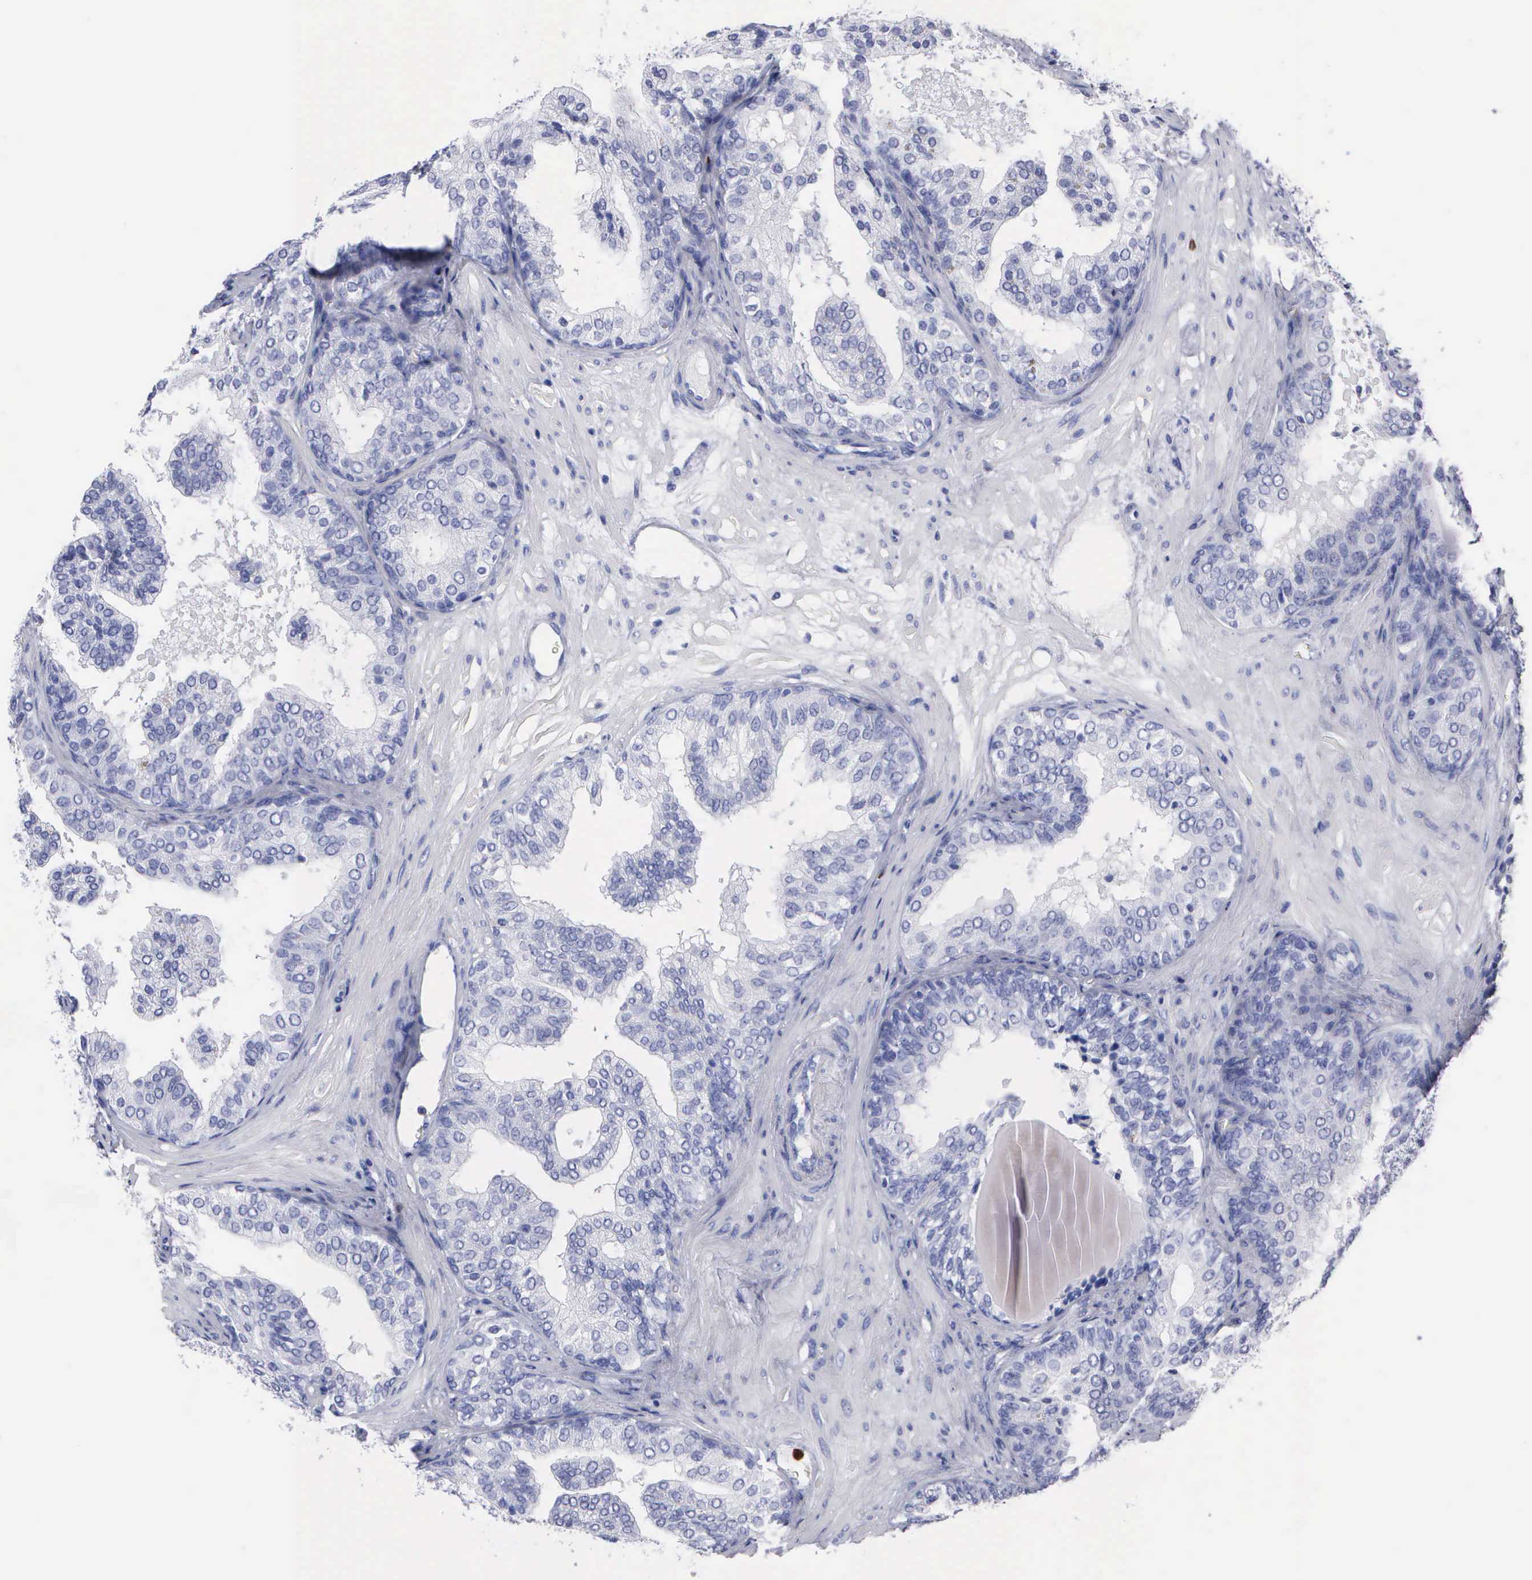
{"staining": {"intensity": "negative", "quantity": "none", "location": "none"}, "tissue": "prostate cancer", "cell_type": "Tumor cells", "image_type": "cancer", "snomed": [{"axis": "morphology", "description": "Adenocarcinoma, Low grade"}, {"axis": "topography", "description": "Prostate"}], "caption": "This is an IHC image of human prostate cancer. There is no positivity in tumor cells.", "gene": "CTSG", "patient": {"sex": "male", "age": 69}}